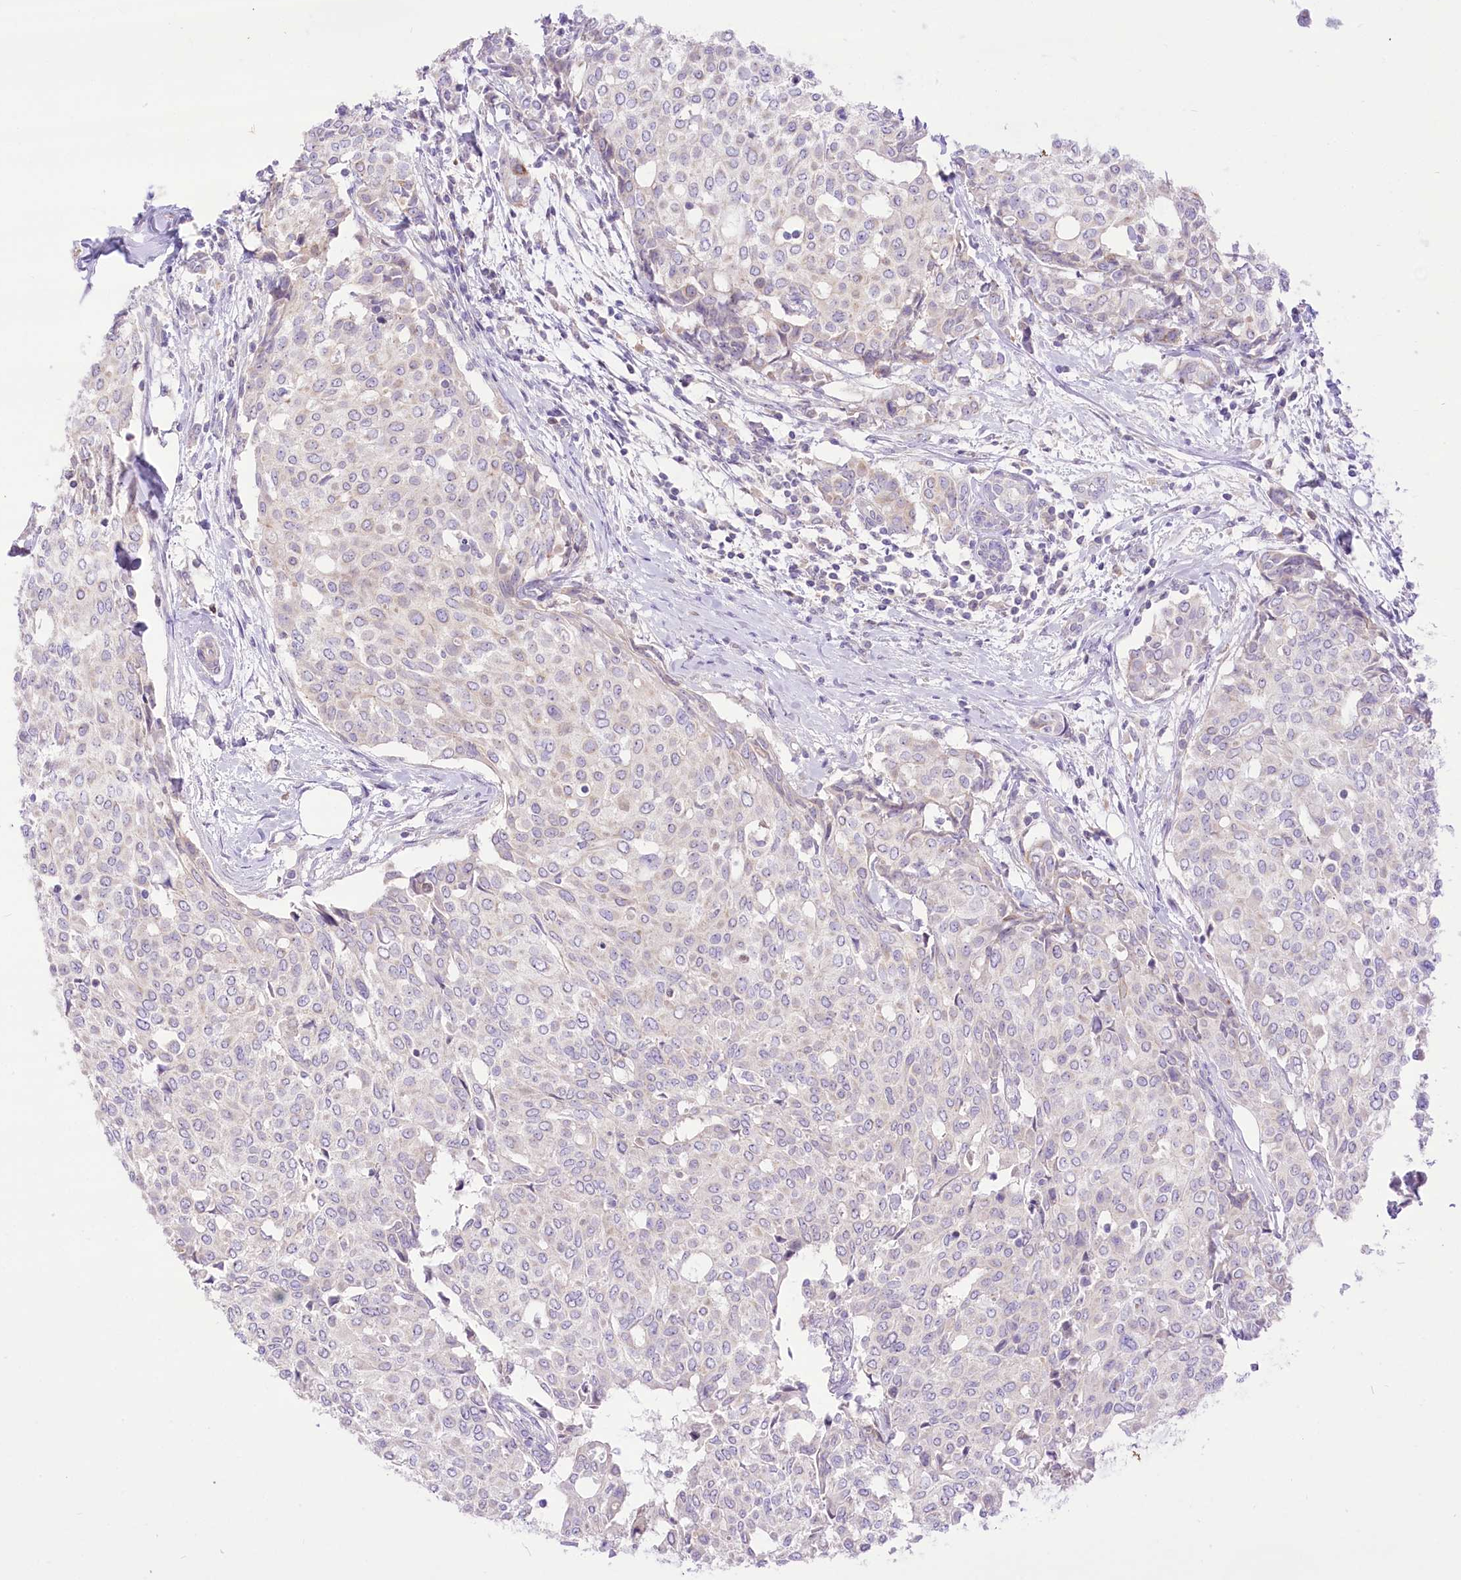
{"staining": {"intensity": "negative", "quantity": "none", "location": "none"}, "tissue": "breast cancer", "cell_type": "Tumor cells", "image_type": "cancer", "snomed": [{"axis": "morphology", "description": "Lobular carcinoma"}, {"axis": "topography", "description": "Breast"}], "caption": "There is no significant expression in tumor cells of breast cancer.", "gene": "HELT", "patient": {"sex": "female", "age": 51}}